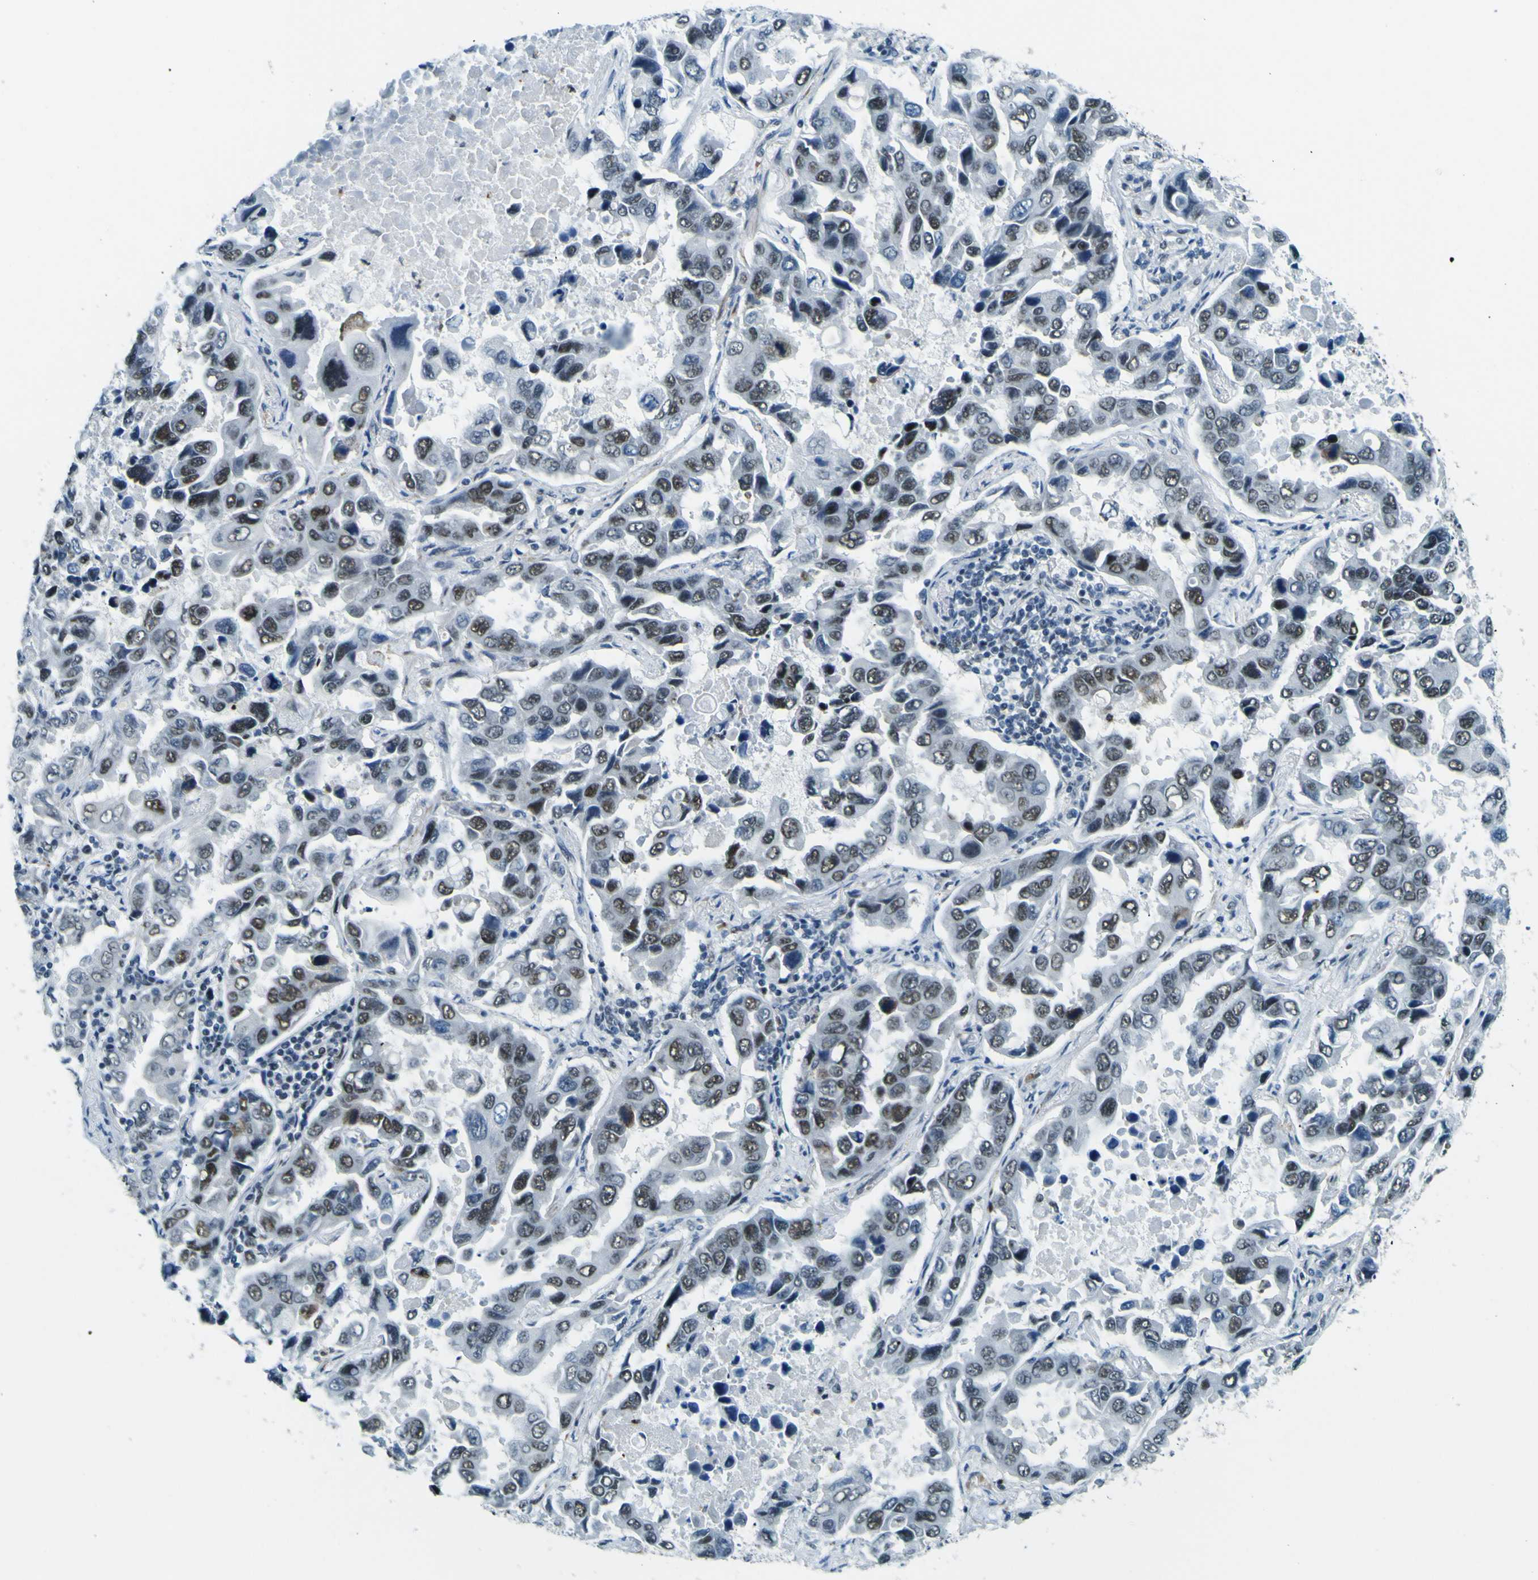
{"staining": {"intensity": "moderate", "quantity": "25%-75%", "location": "nuclear"}, "tissue": "lung cancer", "cell_type": "Tumor cells", "image_type": "cancer", "snomed": [{"axis": "morphology", "description": "Adenocarcinoma, NOS"}, {"axis": "topography", "description": "Lung"}], "caption": "Tumor cells exhibit medium levels of moderate nuclear positivity in about 25%-75% of cells in lung cancer (adenocarcinoma).", "gene": "CEBPG", "patient": {"sex": "male", "age": 64}}